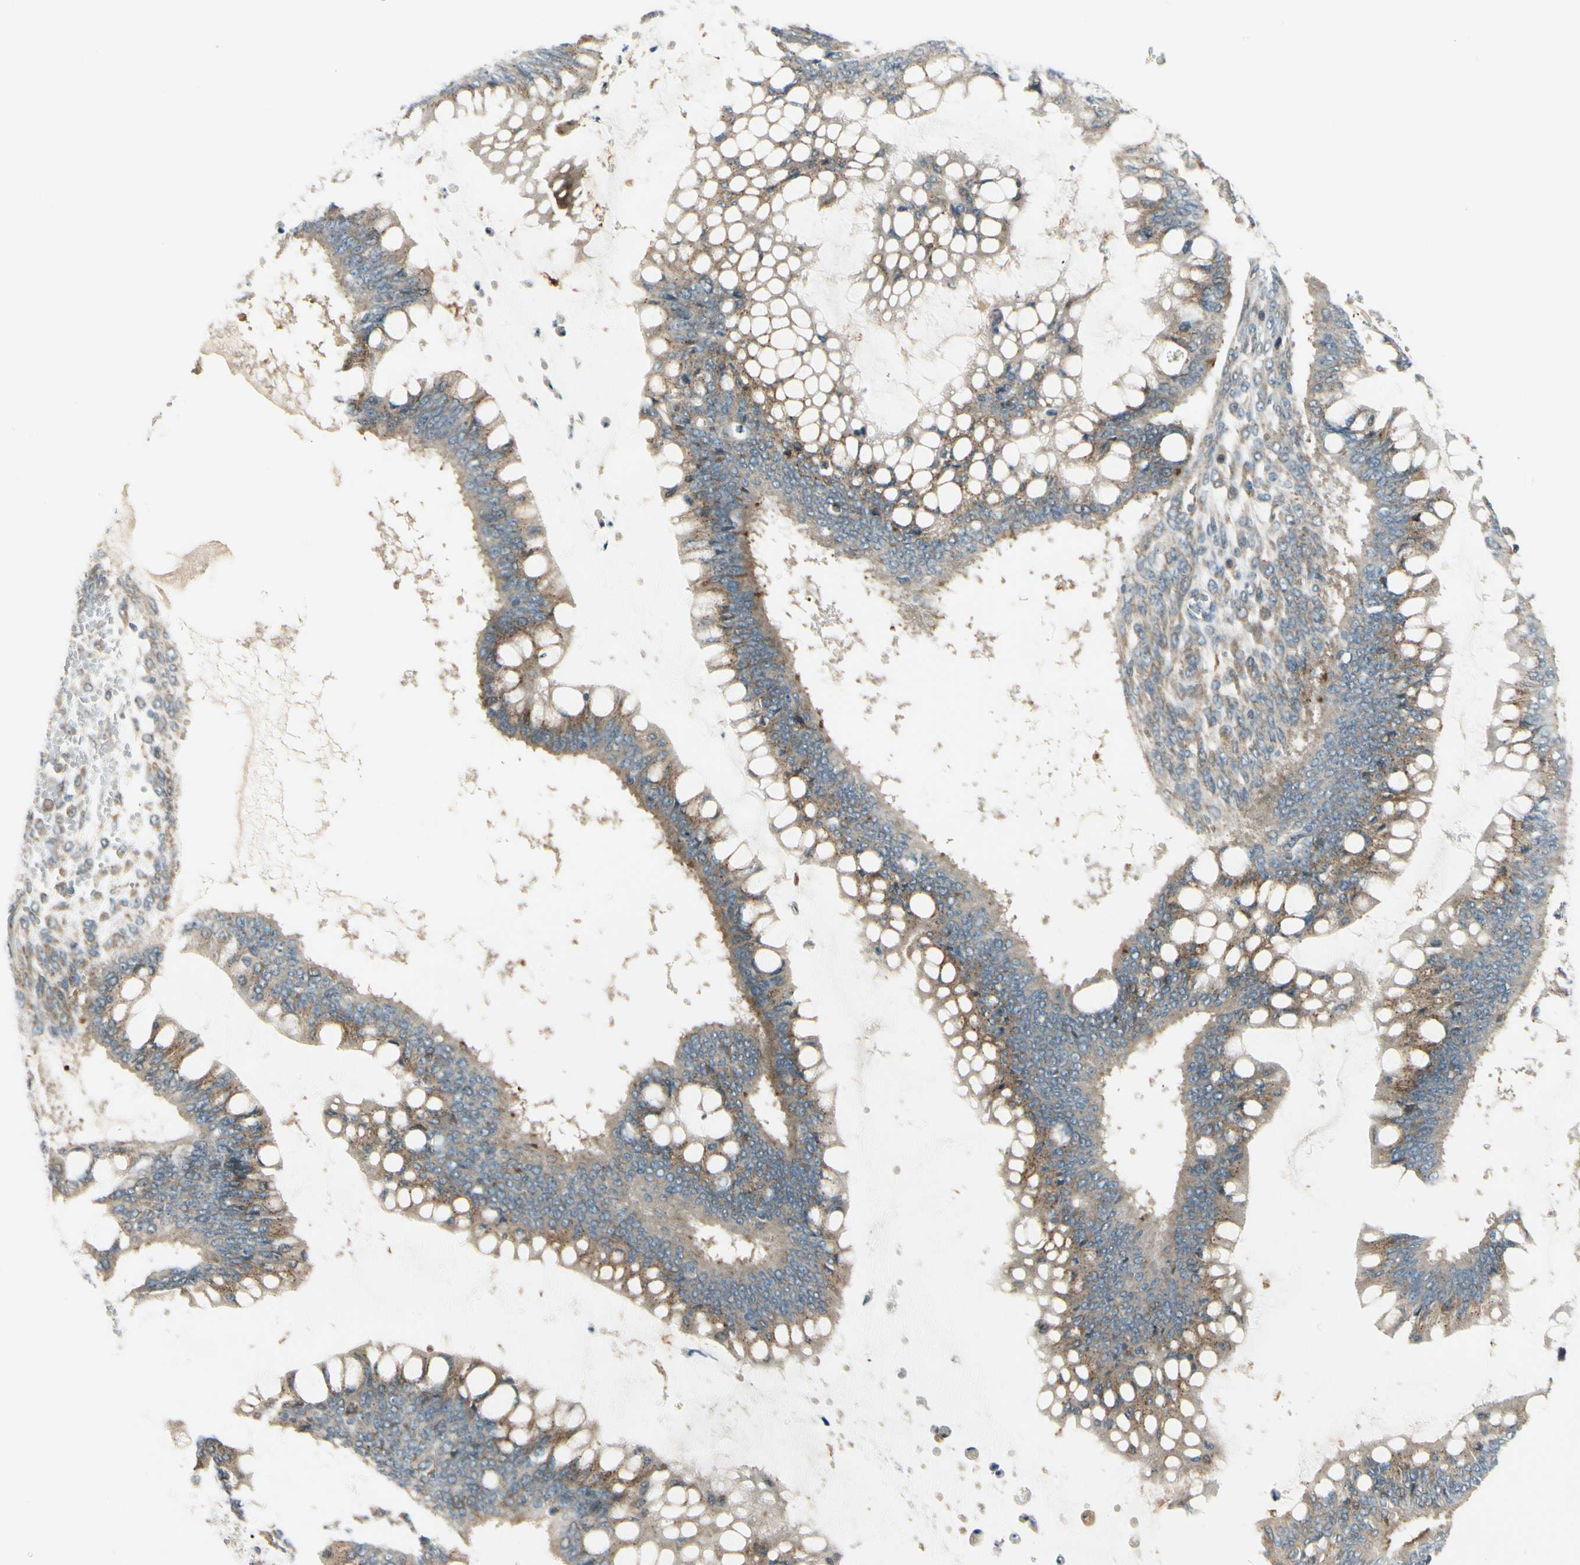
{"staining": {"intensity": "moderate", "quantity": ">75%", "location": "cytoplasmic/membranous"}, "tissue": "ovarian cancer", "cell_type": "Tumor cells", "image_type": "cancer", "snomed": [{"axis": "morphology", "description": "Cystadenocarcinoma, mucinous, NOS"}, {"axis": "topography", "description": "Ovary"}], "caption": "Human ovarian mucinous cystadenocarcinoma stained for a protein (brown) reveals moderate cytoplasmic/membranous positive expression in approximately >75% of tumor cells.", "gene": "MANSC1", "patient": {"sex": "female", "age": 73}}